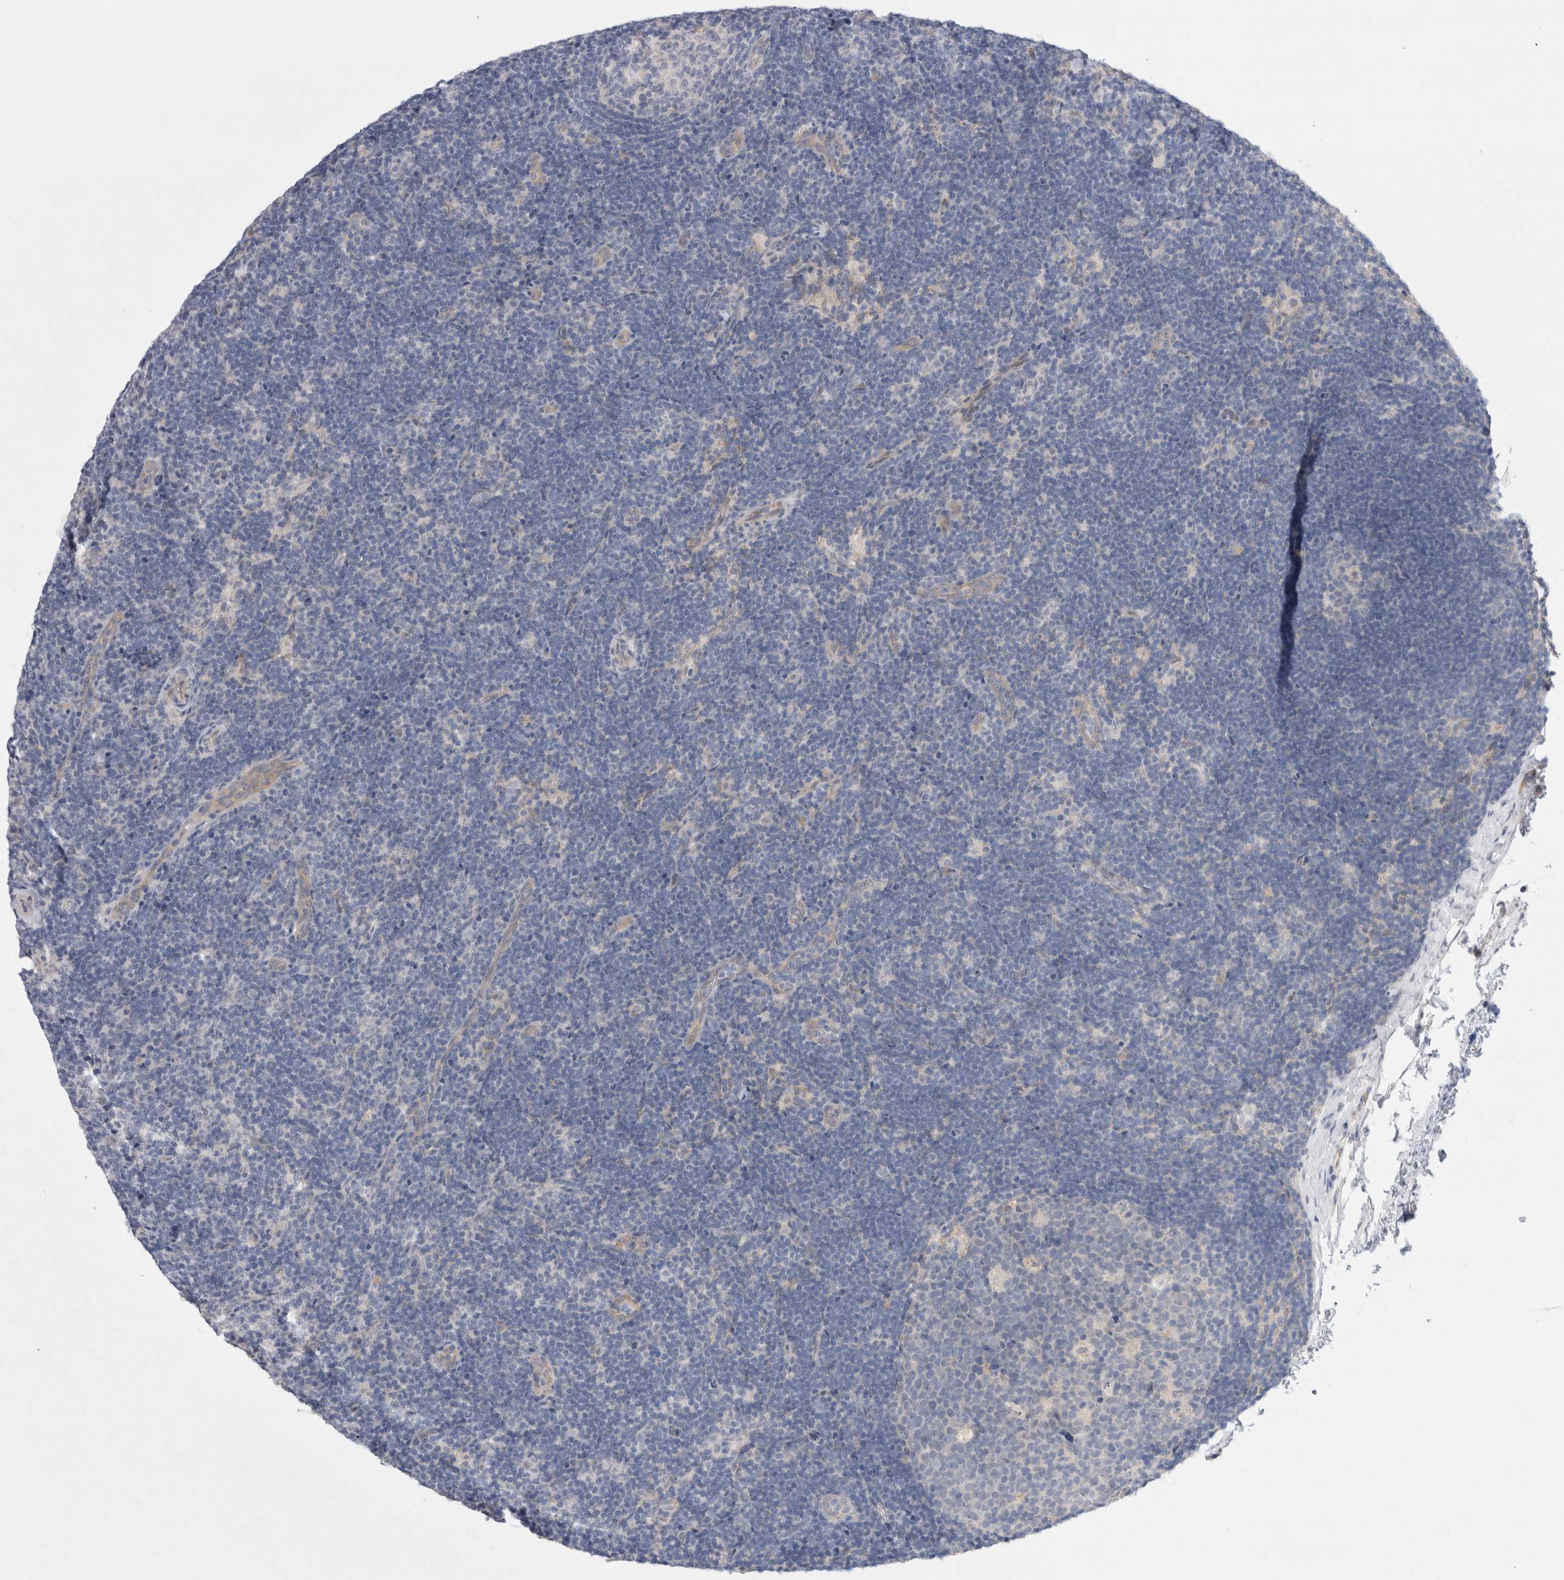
{"staining": {"intensity": "negative", "quantity": "none", "location": "none"}, "tissue": "lymph node", "cell_type": "Germinal center cells", "image_type": "normal", "snomed": [{"axis": "morphology", "description": "Normal tissue, NOS"}, {"axis": "topography", "description": "Lymph node"}], "caption": "Immunohistochemistry micrograph of normal lymph node stained for a protein (brown), which reveals no expression in germinal center cells.", "gene": "WIPF2", "patient": {"sex": "female", "age": 22}}